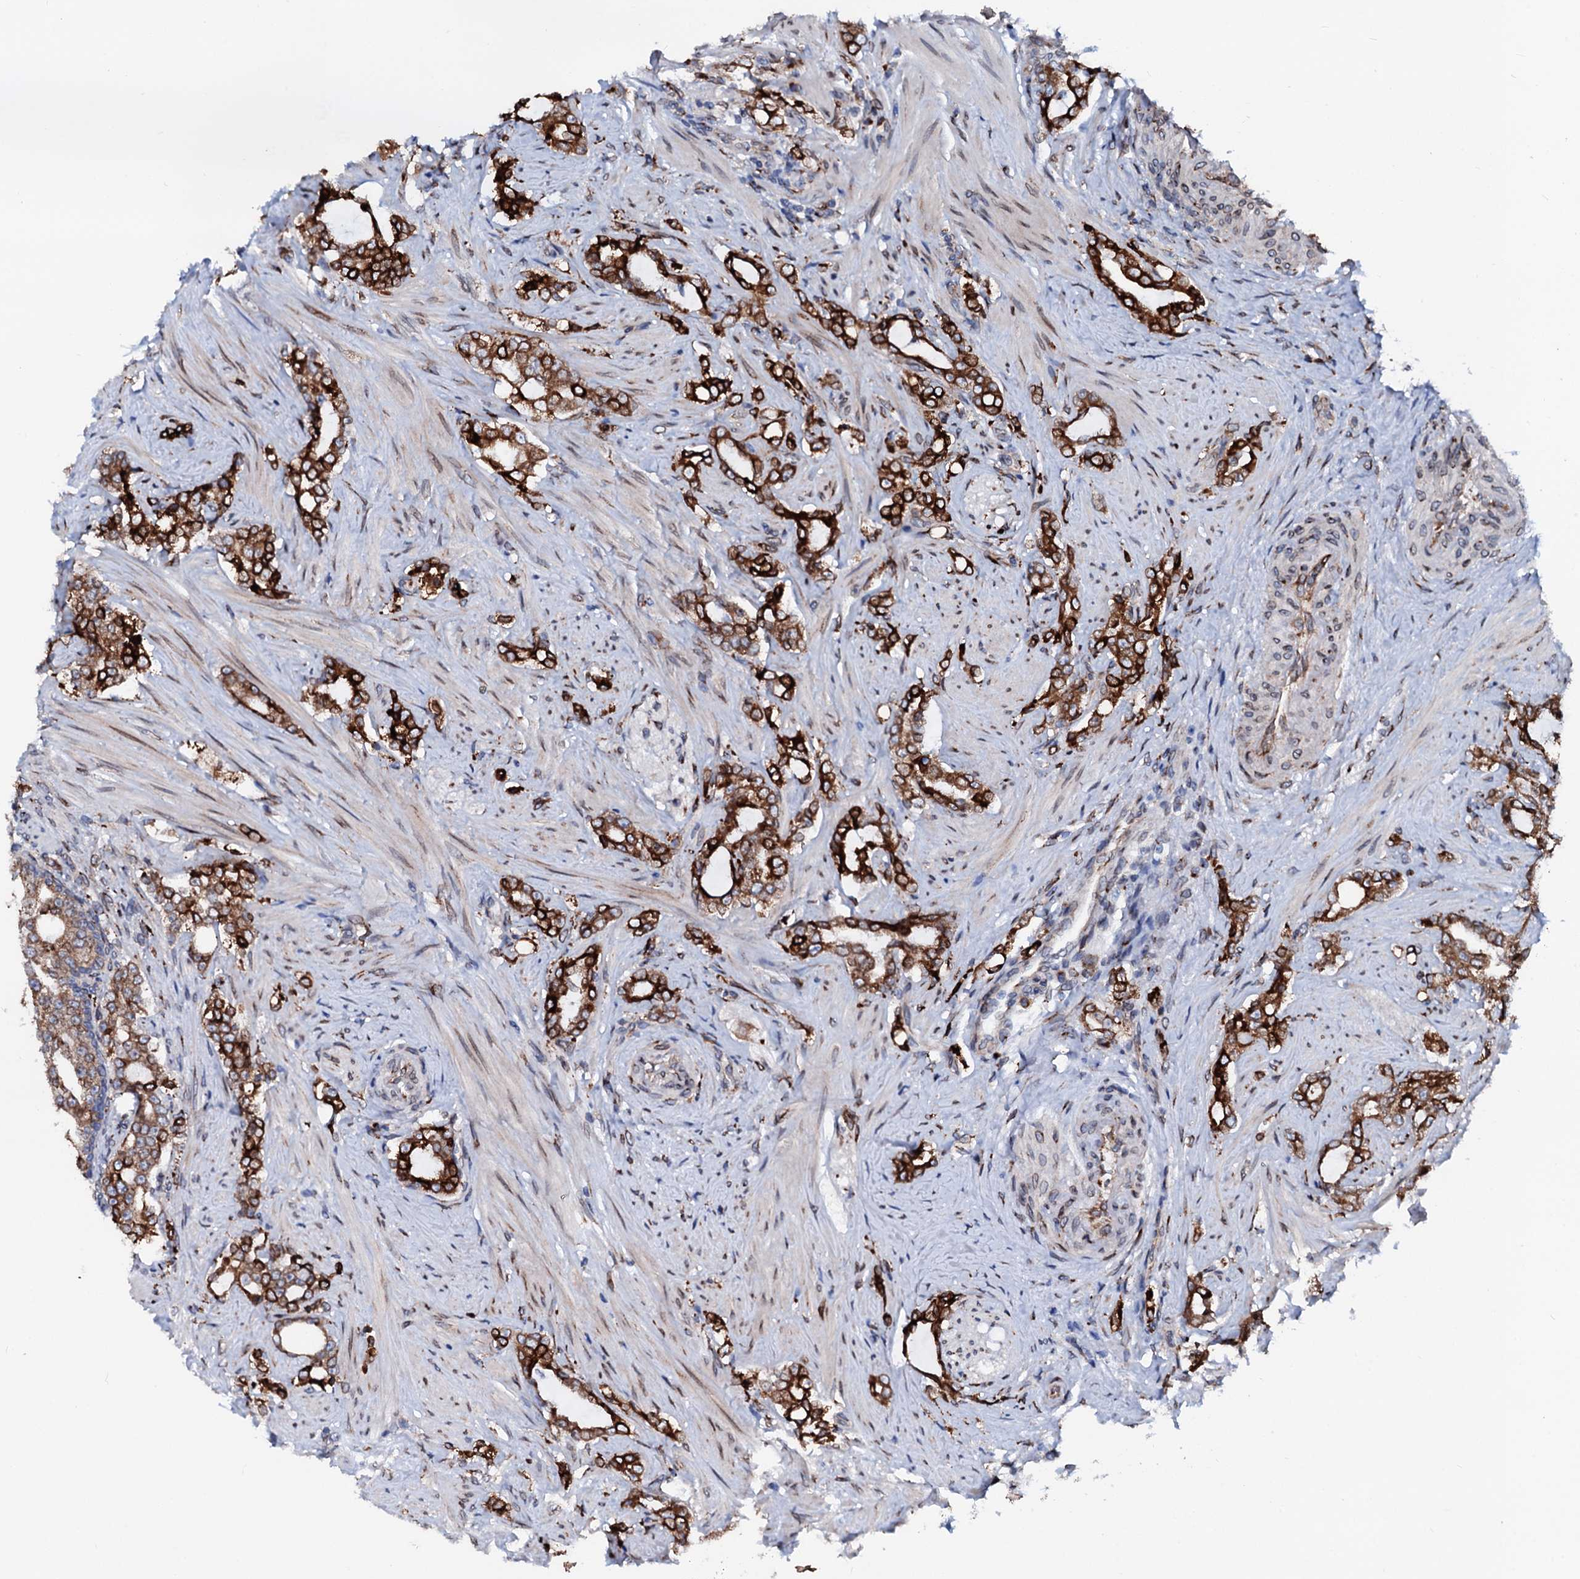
{"staining": {"intensity": "strong", "quantity": ">75%", "location": "cytoplasmic/membranous"}, "tissue": "prostate cancer", "cell_type": "Tumor cells", "image_type": "cancer", "snomed": [{"axis": "morphology", "description": "Adenocarcinoma, High grade"}, {"axis": "topography", "description": "Prostate"}], "caption": "Immunohistochemistry (DAB) staining of high-grade adenocarcinoma (prostate) demonstrates strong cytoplasmic/membranous protein positivity in approximately >75% of tumor cells.", "gene": "TMCO3", "patient": {"sex": "male", "age": 64}}